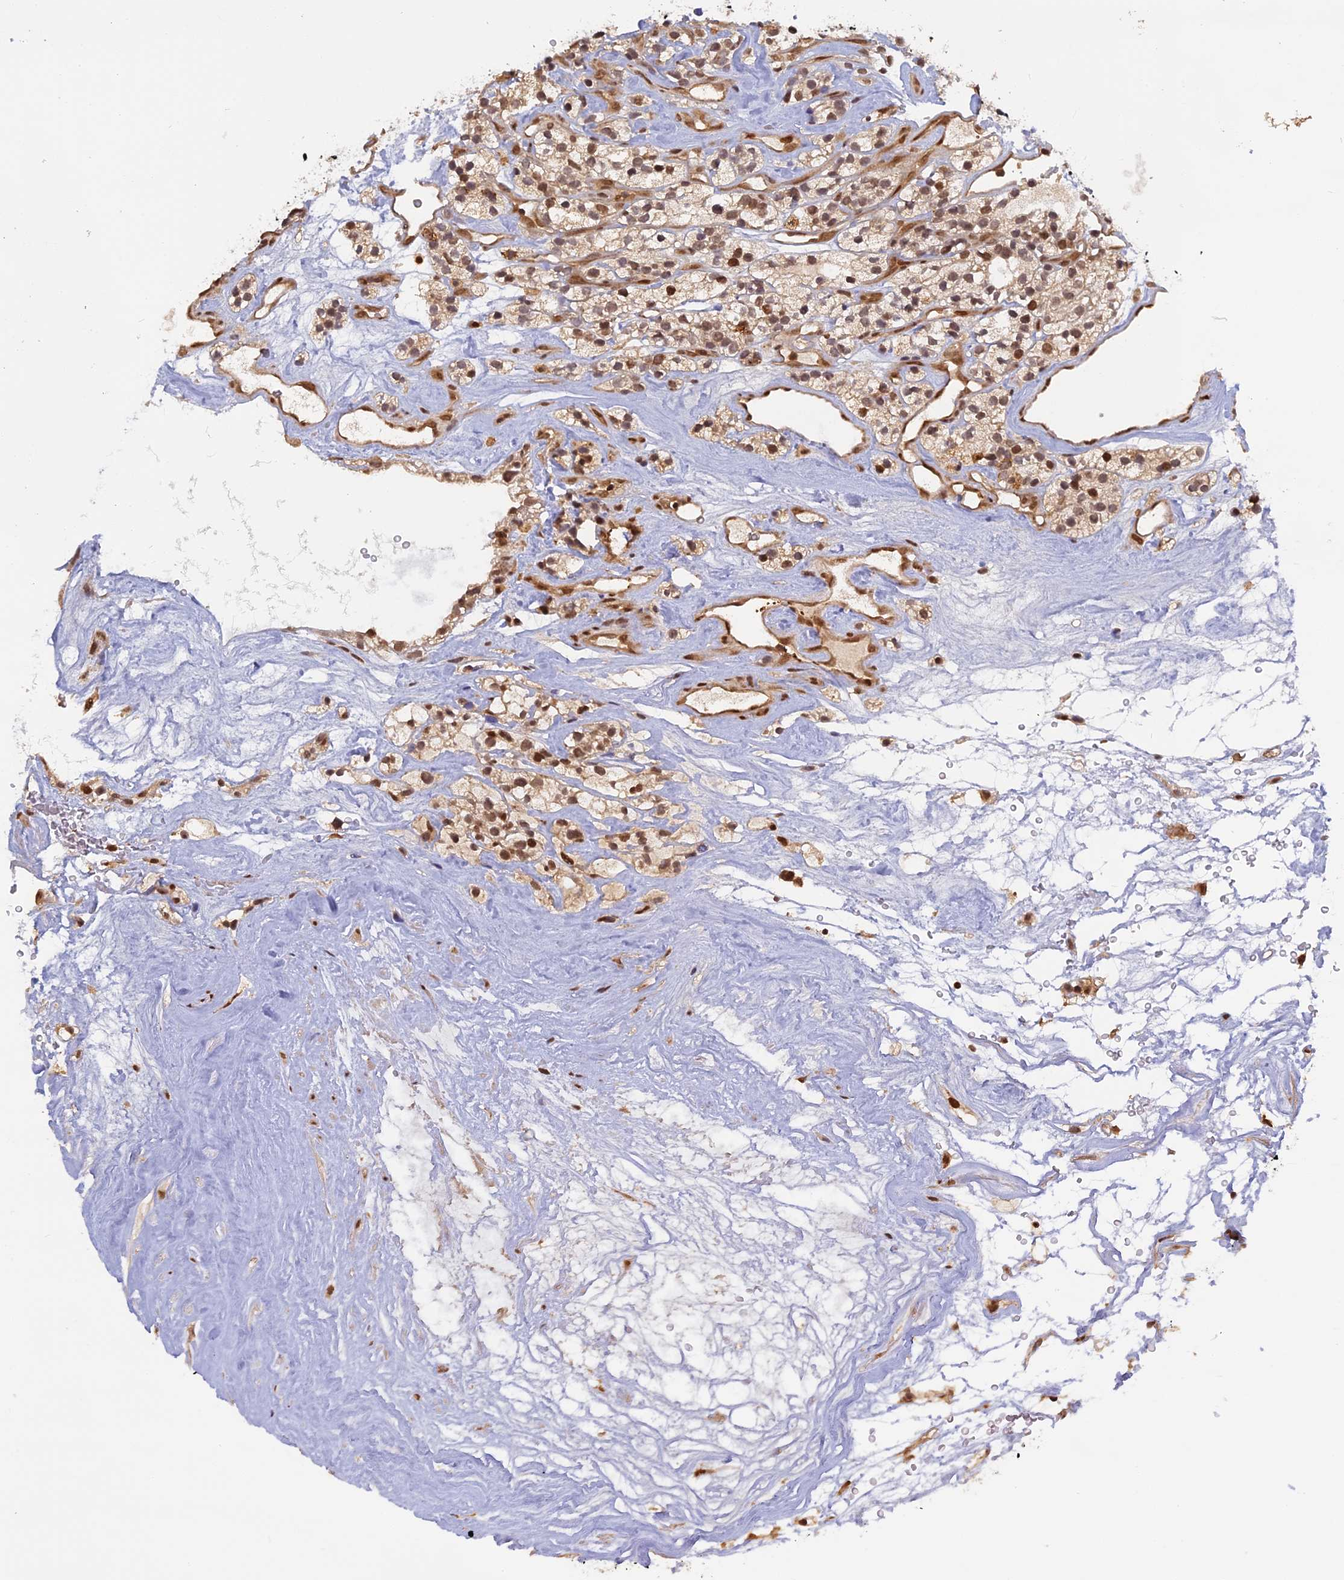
{"staining": {"intensity": "moderate", "quantity": ">75%", "location": "cytoplasmic/membranous,nuclear"}, "tissue": "renal cancer", "cell_type": "Tumor cells", "image_type": "cancer", "snomed": [{"axis": "morphology", "description": "Adenocarcinoma, NOS"}, {"axis": "topography", "description": "Kidney"}], "caption": "High-power microscopy captured an immunohistochemistry (IHC) photomicrograph of renal adenocarcinoma, revealing moderate cytoplasmic/membranous and nuclear expression in approximately >75% of tumor cells.", "gene": "PKIG", "patient": {"sex": "female", "age": 57}}